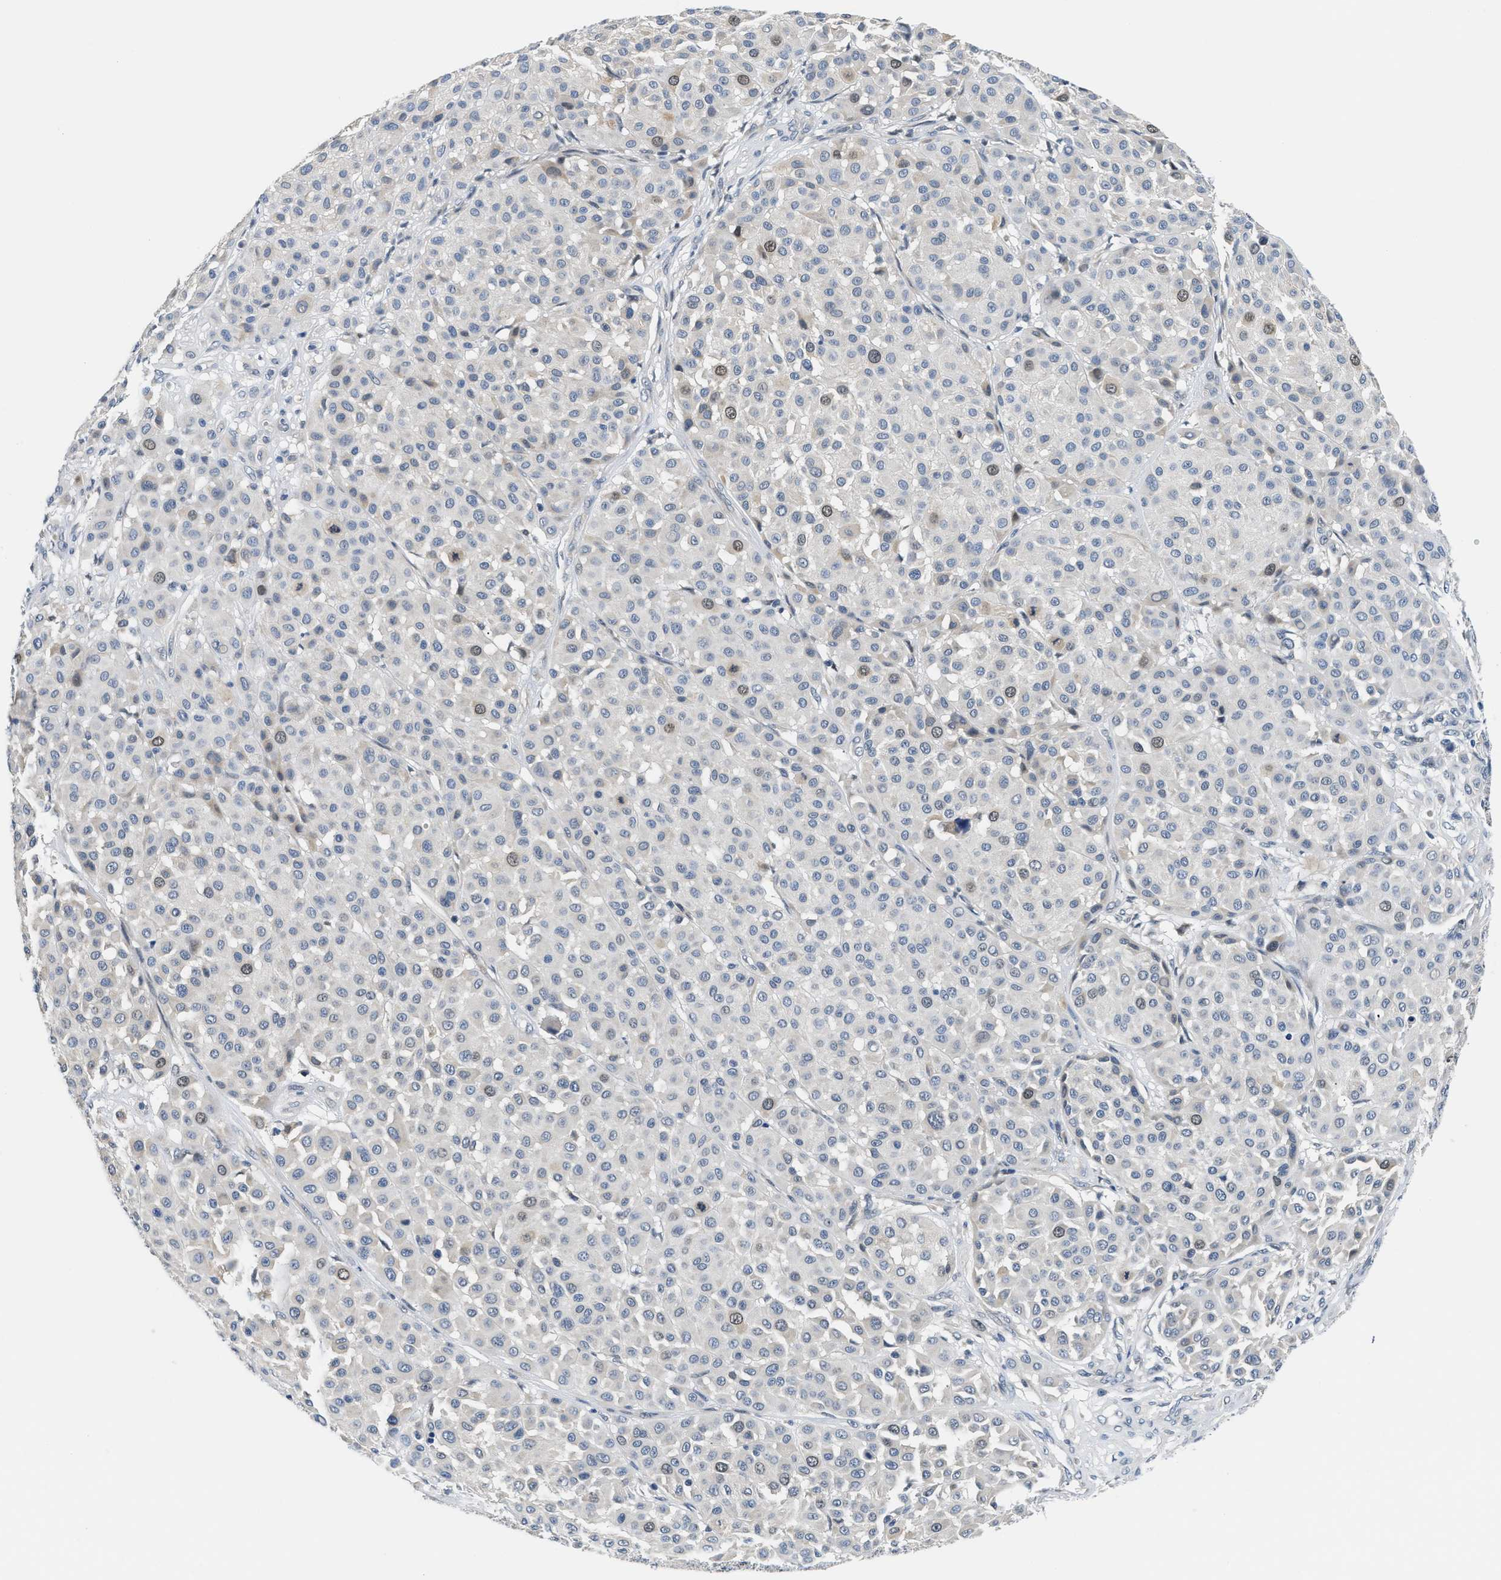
{"staining": {"intensity": "weak", "quantity": "<25%", "location": "cytoplasmic/membranous,nuclear"}, "tissue": "melanoma", "cell_type": "Tumor cells", "image_type": "cancer", "snomed": [{"axis": "morphology", "description": "Malignant melanoma, Metastatic site"}, {"axis": "topography", "description": "Soft tissue"}], "caption": "The IHC image has no significant positivity in tumor cells of melanoma tissue.", "gene": "CLGN", "patient": {"sex": "male", "age": 41}}